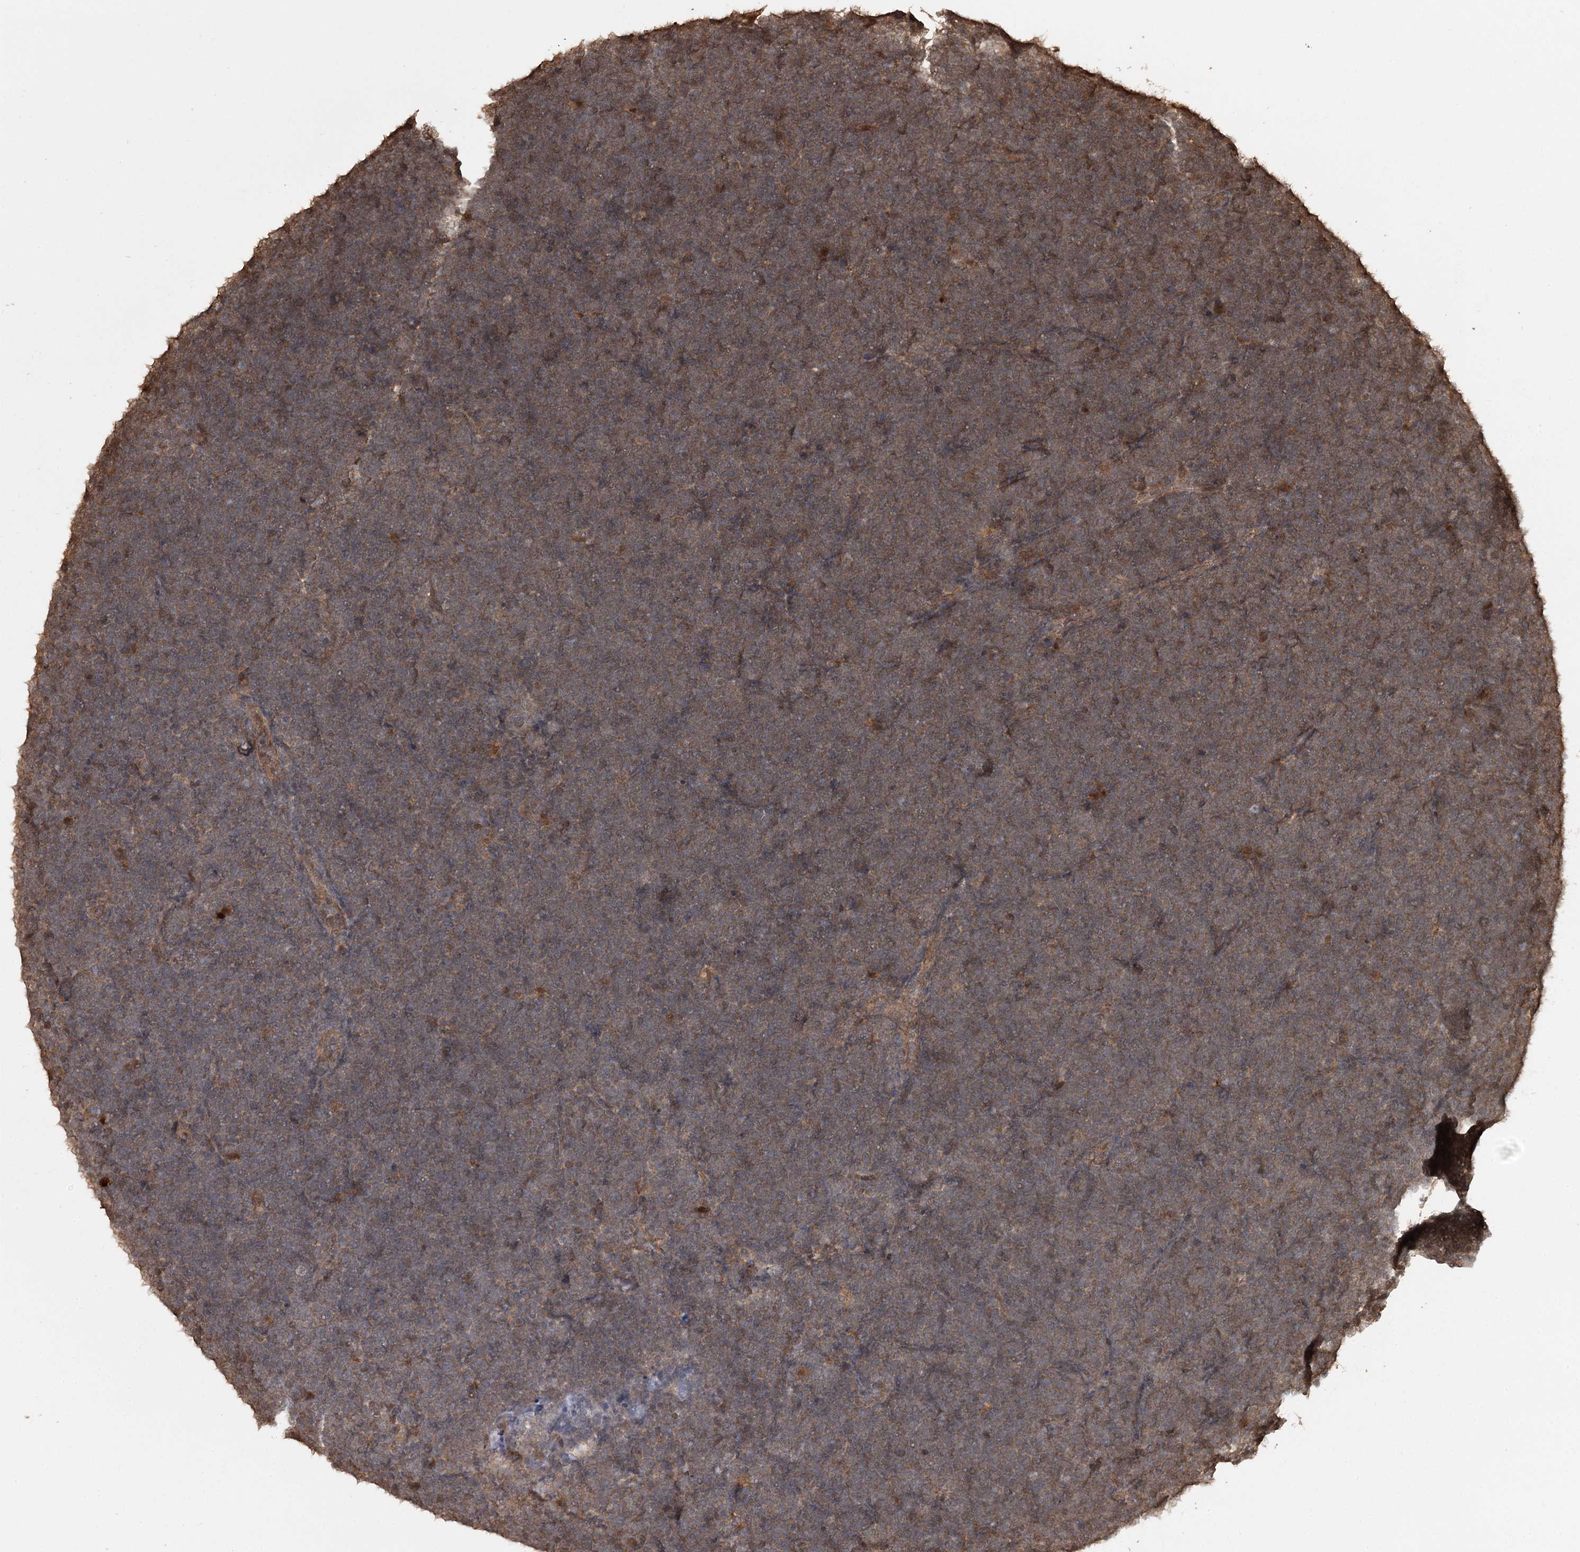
{"staining": {"intensity": "weak", "quantity": "25%-75%", "location": "cytoplasmic/membranous"}, "tissue": "lymphoma", "cell_type": "Tumor cells", "image_type": "cancer", "snomed": [{"axis": "morphology", "description": "Malignant lymphoma, non-Hodgkin's type, High grade"}, {"axis": "topography", "description": "Lymph node"}], "caption": "Immunohistochemical staining of human lymphoma exhibits low levels of weak cytoplasmic/membranous protein staining in about 25%-75% of tumor cells.", "gene": "N6AMT1", "patient": {"sex": "male", "age": 13}}